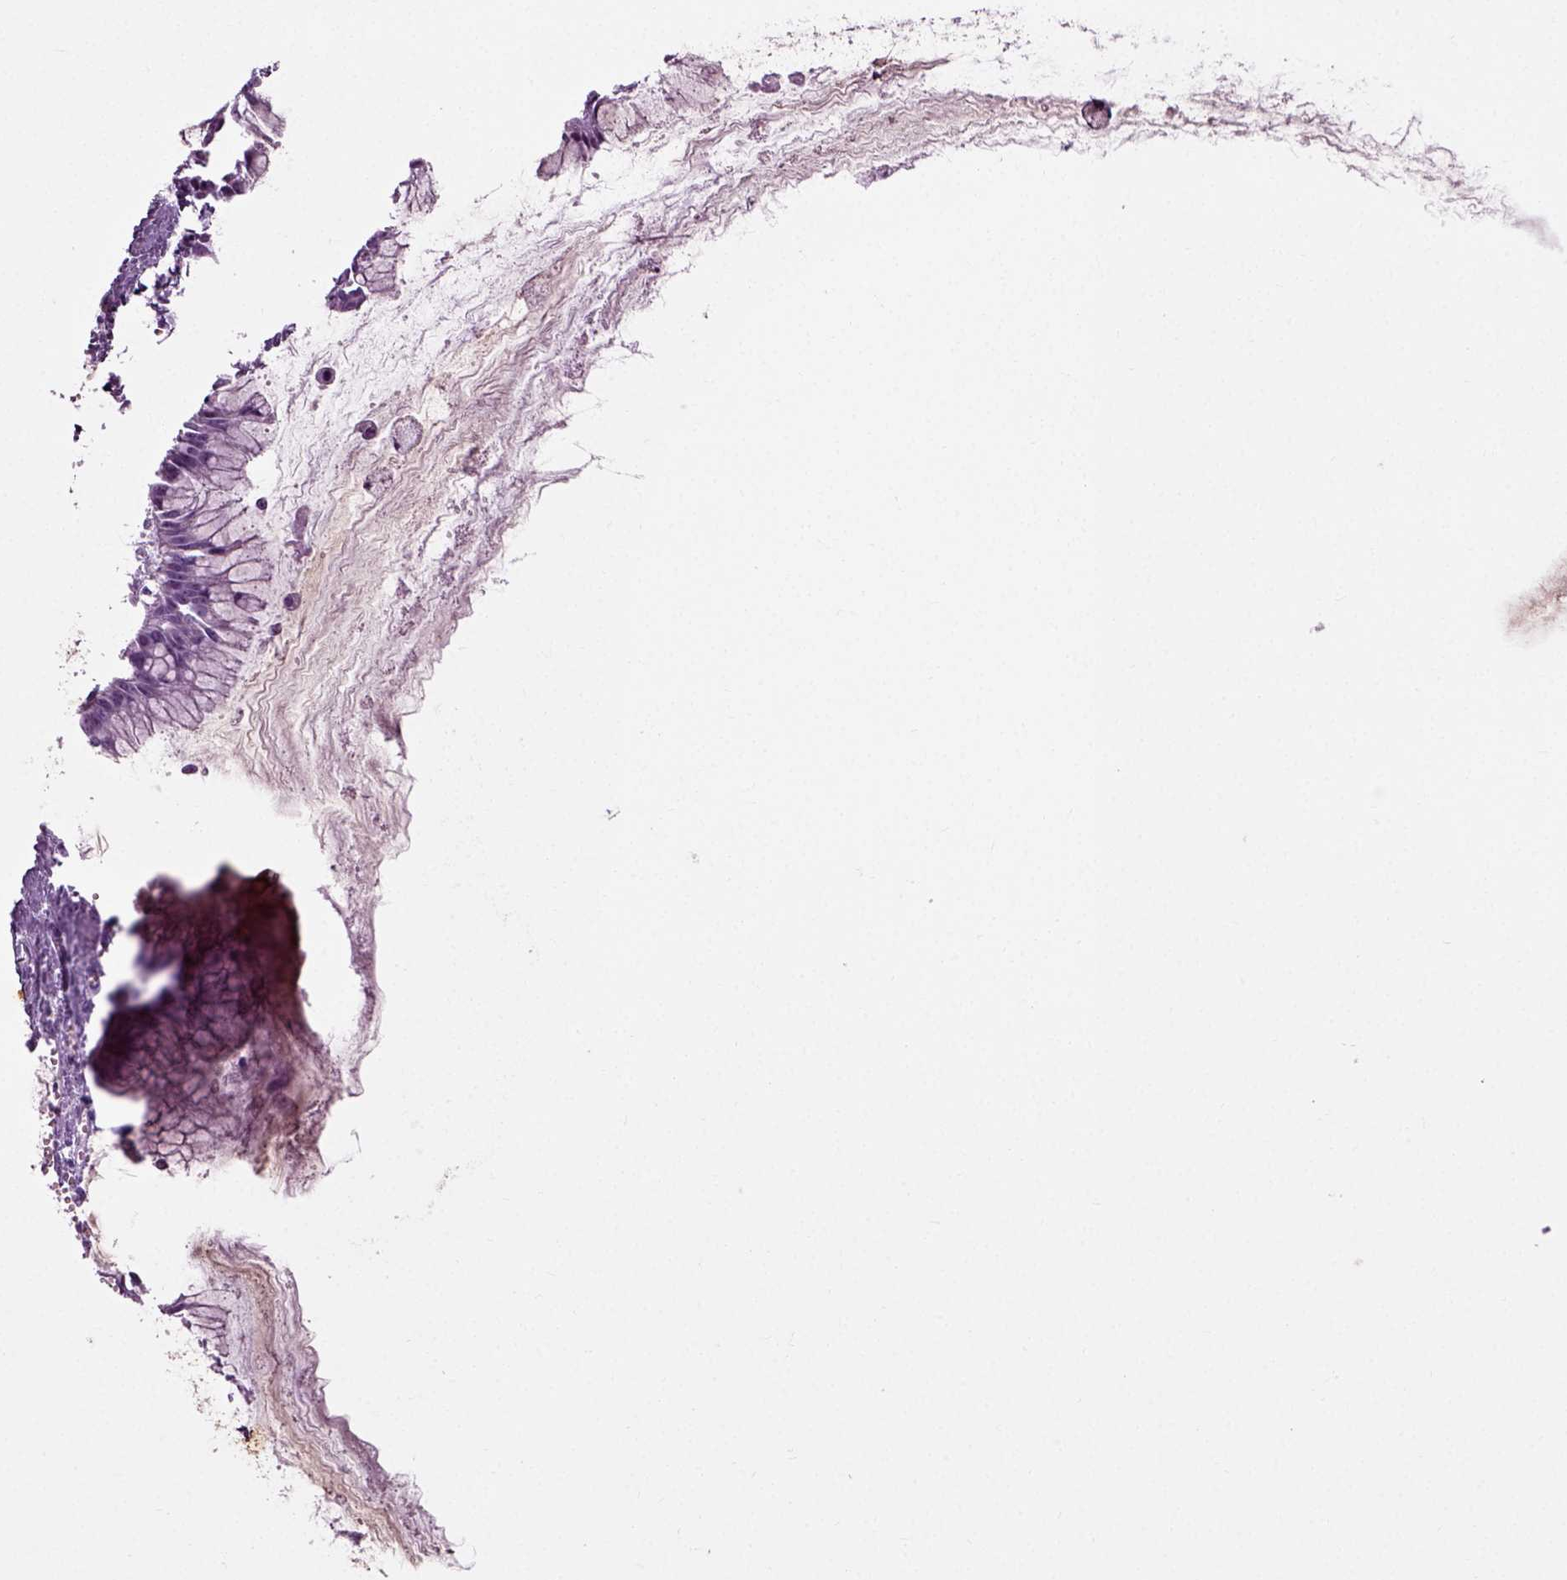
{"staining": {"intensity": "negative", "quantity": "none", "location": "none"}, "tissue": "ovarian cancer", "cell_type": "Tumor cells", "image_type": "cancer", "snomed": [{"axis": "morphology", "description": "Cystadenocarcinoma, mucinous, NOS"}, {"axis": "topography", "description": "Ovary"}], "caption": "Protein analysis of ovarian cancer (mucinous cystadenocarcinoma) demonstrates no significant expression in tumor cells.", "gene": "SLC26A8", "patient": {"sex": "female", "age": 41}}